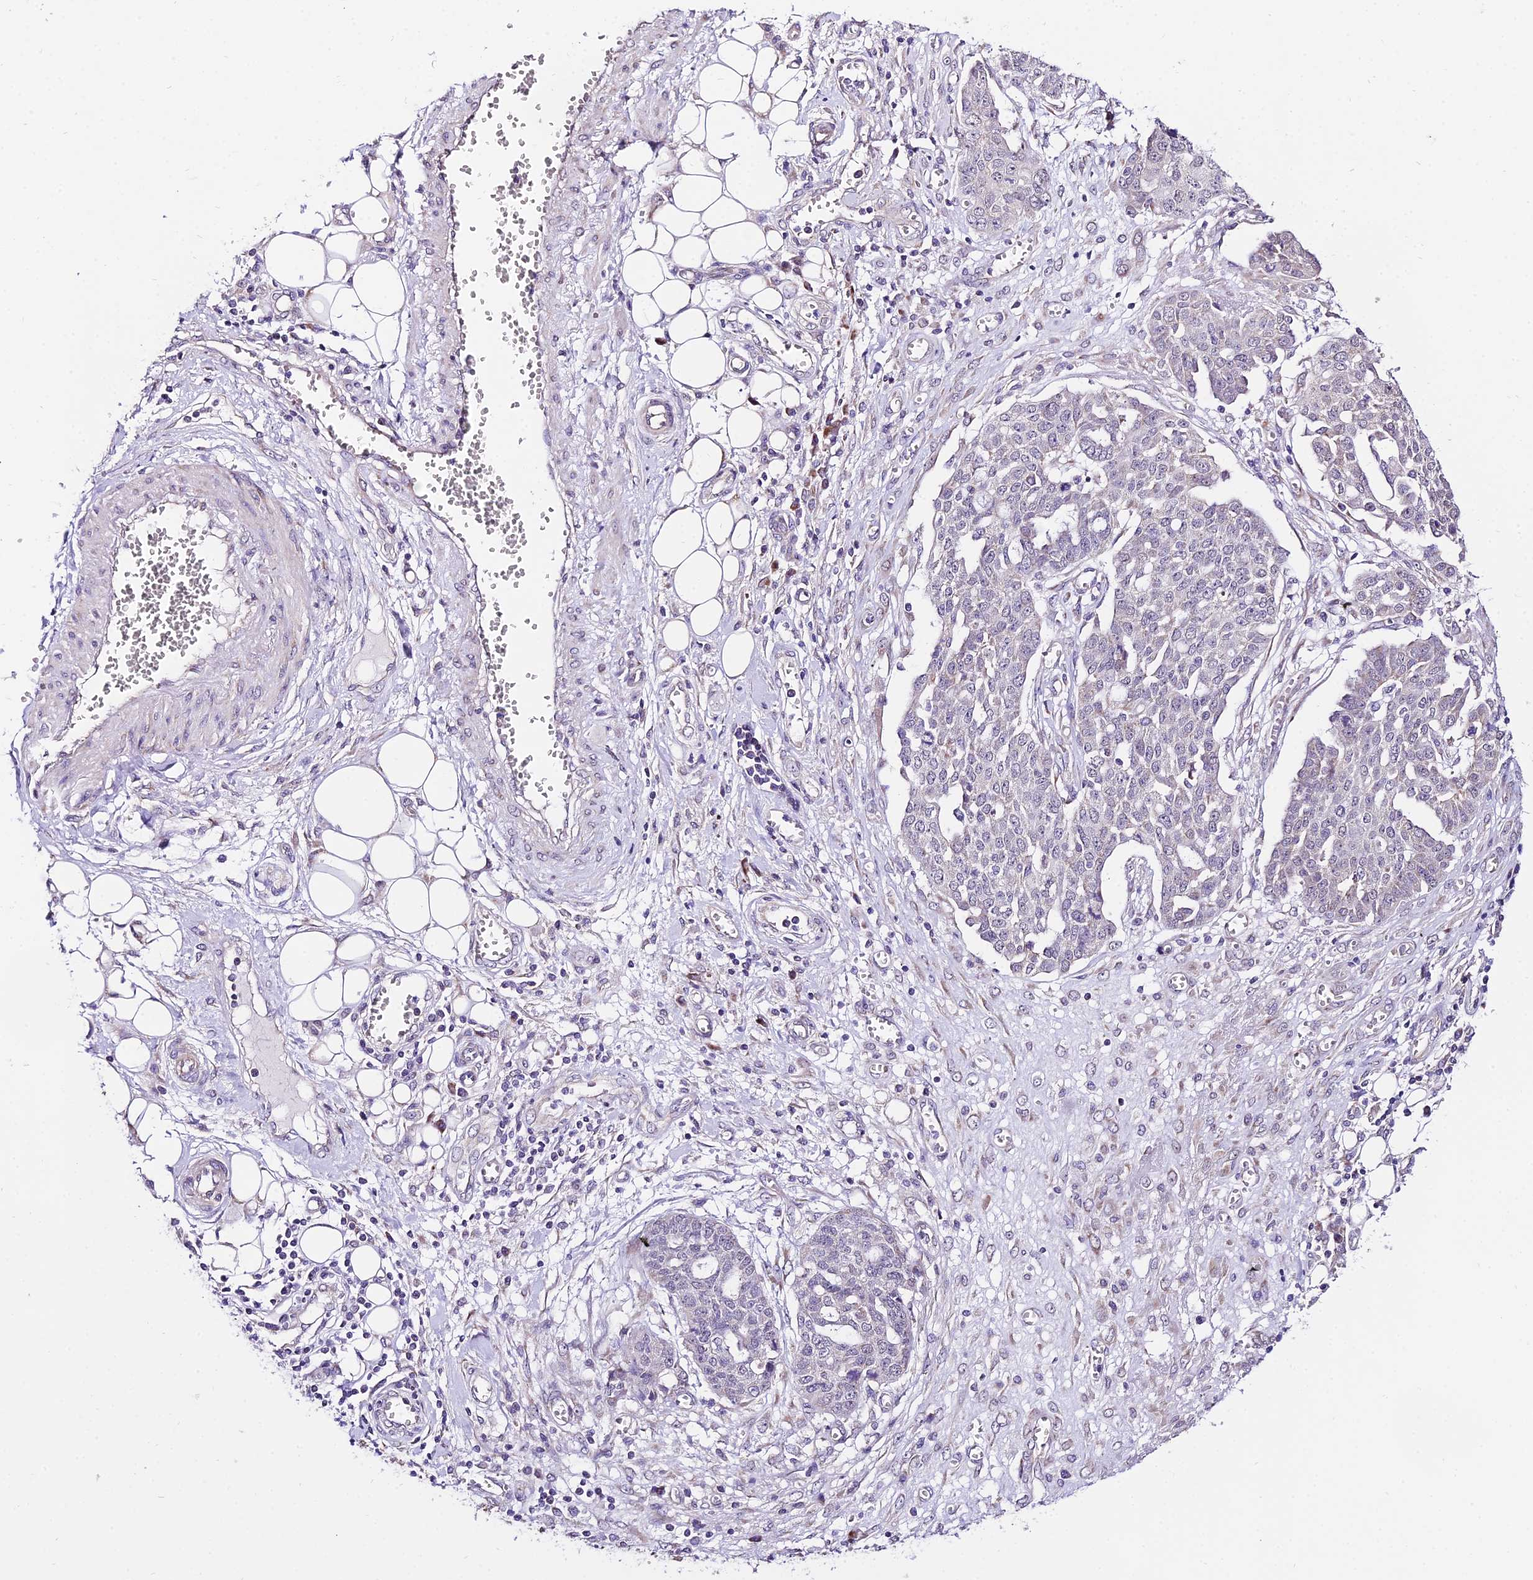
{"staining": {"intensity": "negative", "quantity": "none", "location": "none"}, "tissue": "ovarian cancer", "cell_type": "Tumor cells", "image_type": "cancer", "snomed": [{"axis": "morphology", "description": "Cystadenocarcinoma, serous, NOS"}, {"axis": "topography", "description": "Soft tissue"}, {"axis": "topography", "description": "Ovary"}], "caption": "The micrograph shows no staining of tumor cells in serous cystadenocarcinoma (ovarian).", "gene": "ATP5PB", "patient": {"sex": "female", "age": 57}}